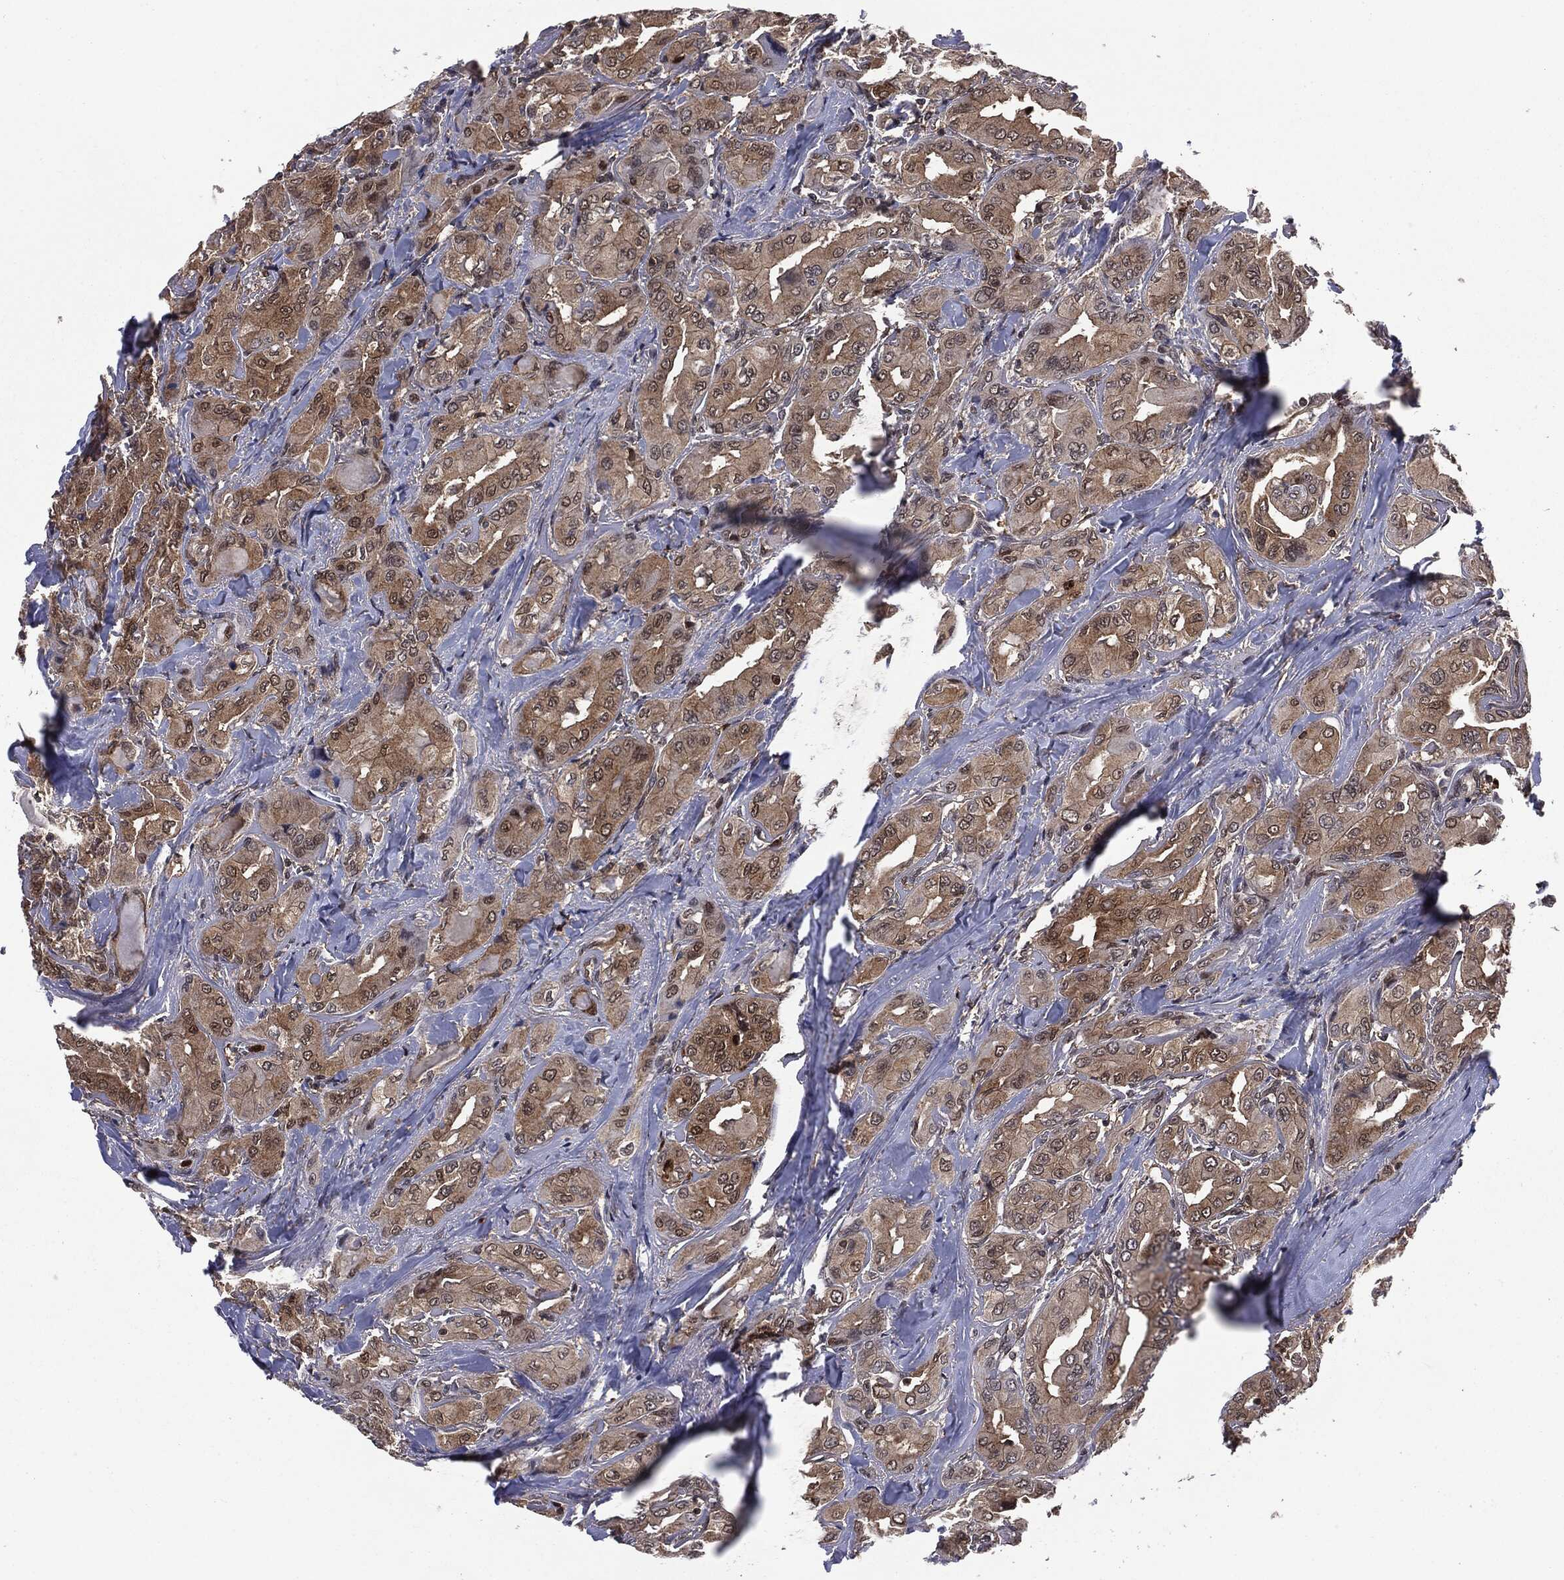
{"staining": {"intensity": "moderate", "quantity": ">75%", "location": "cytoplasmic/membranous,nuclear"}, "tissue": "thyroid cancer", "cell_type": "Tumor cells", "image_type": "cancer", "snomed": [{"axis": "morphology", "description": "Normal tissue, NOS"}, {"axis": "morphology", "description": "Papillary adenocarcinoma, NOS"}, {"axis": "topography", "description": "Thyroid gland"}], "caption": "Thyroid cancer (papillary adenocarcinoma) stained with a brown dye demonstrates moderate cytoplasmic/membranous and nuclear positive staining in approximately >75% of tumor cells.", "gene": "GPI", "patient": {"sex": "female", "age": 66}}